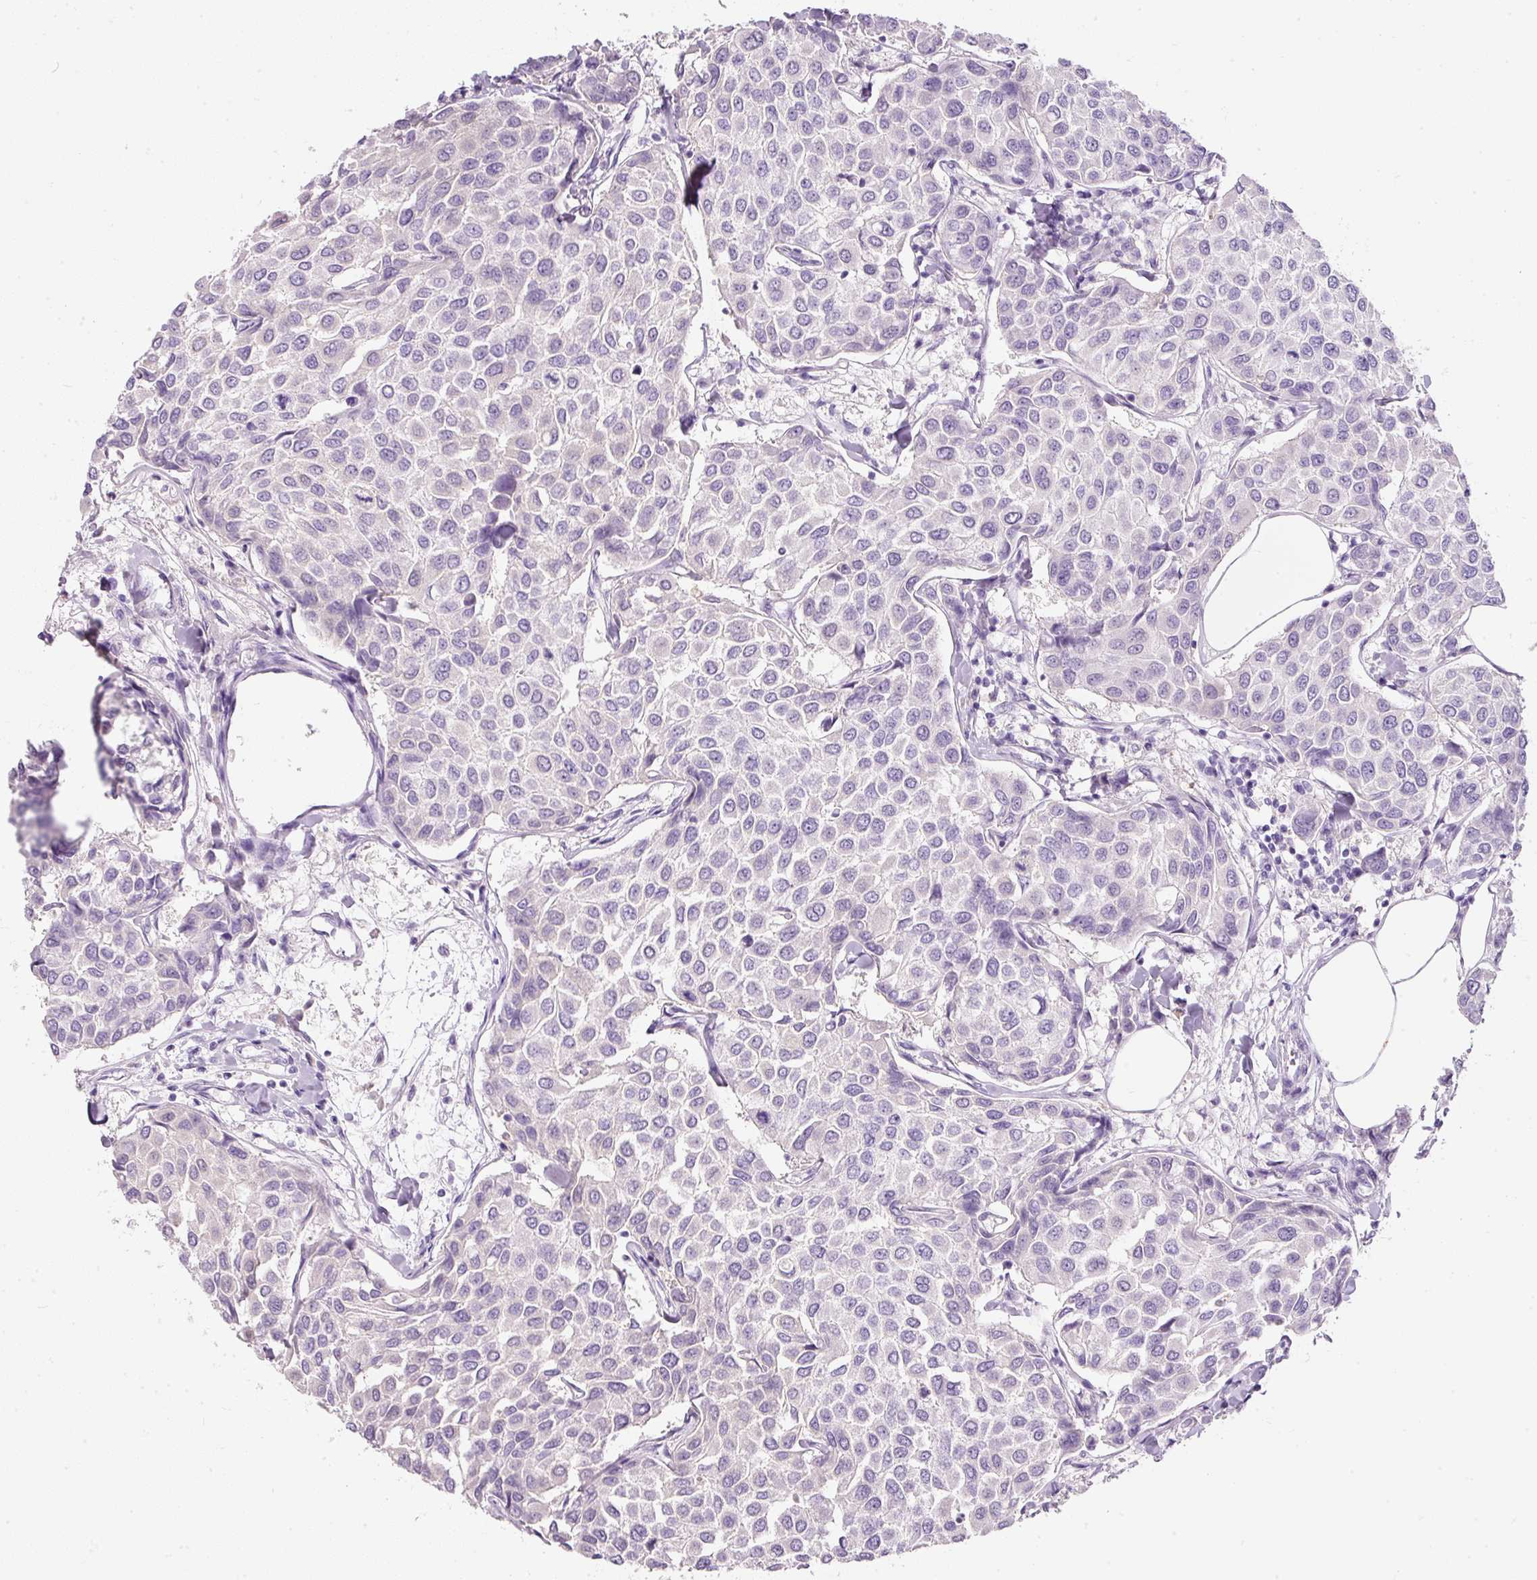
{"staining": {"intensity": "negative", "quantity": "none", "location": "none"}, "tissue": "breast cancer", "cell_type": "Tumor cells", "image_type": "cancer", "snomed": [{"axis": "morphology", "description": "Duct carcinoma"}, {"axis": "topography", "description": "Breast"}], "caption": "An immunohistochemistry (IHC) image of breast infiltrating ductal carcinoma is shown. There is no staining in tumor cells of breast infiltrating ductal carcinoma.", "gene": "DNM1", "patient": {"sex": "female", "age": 55}}